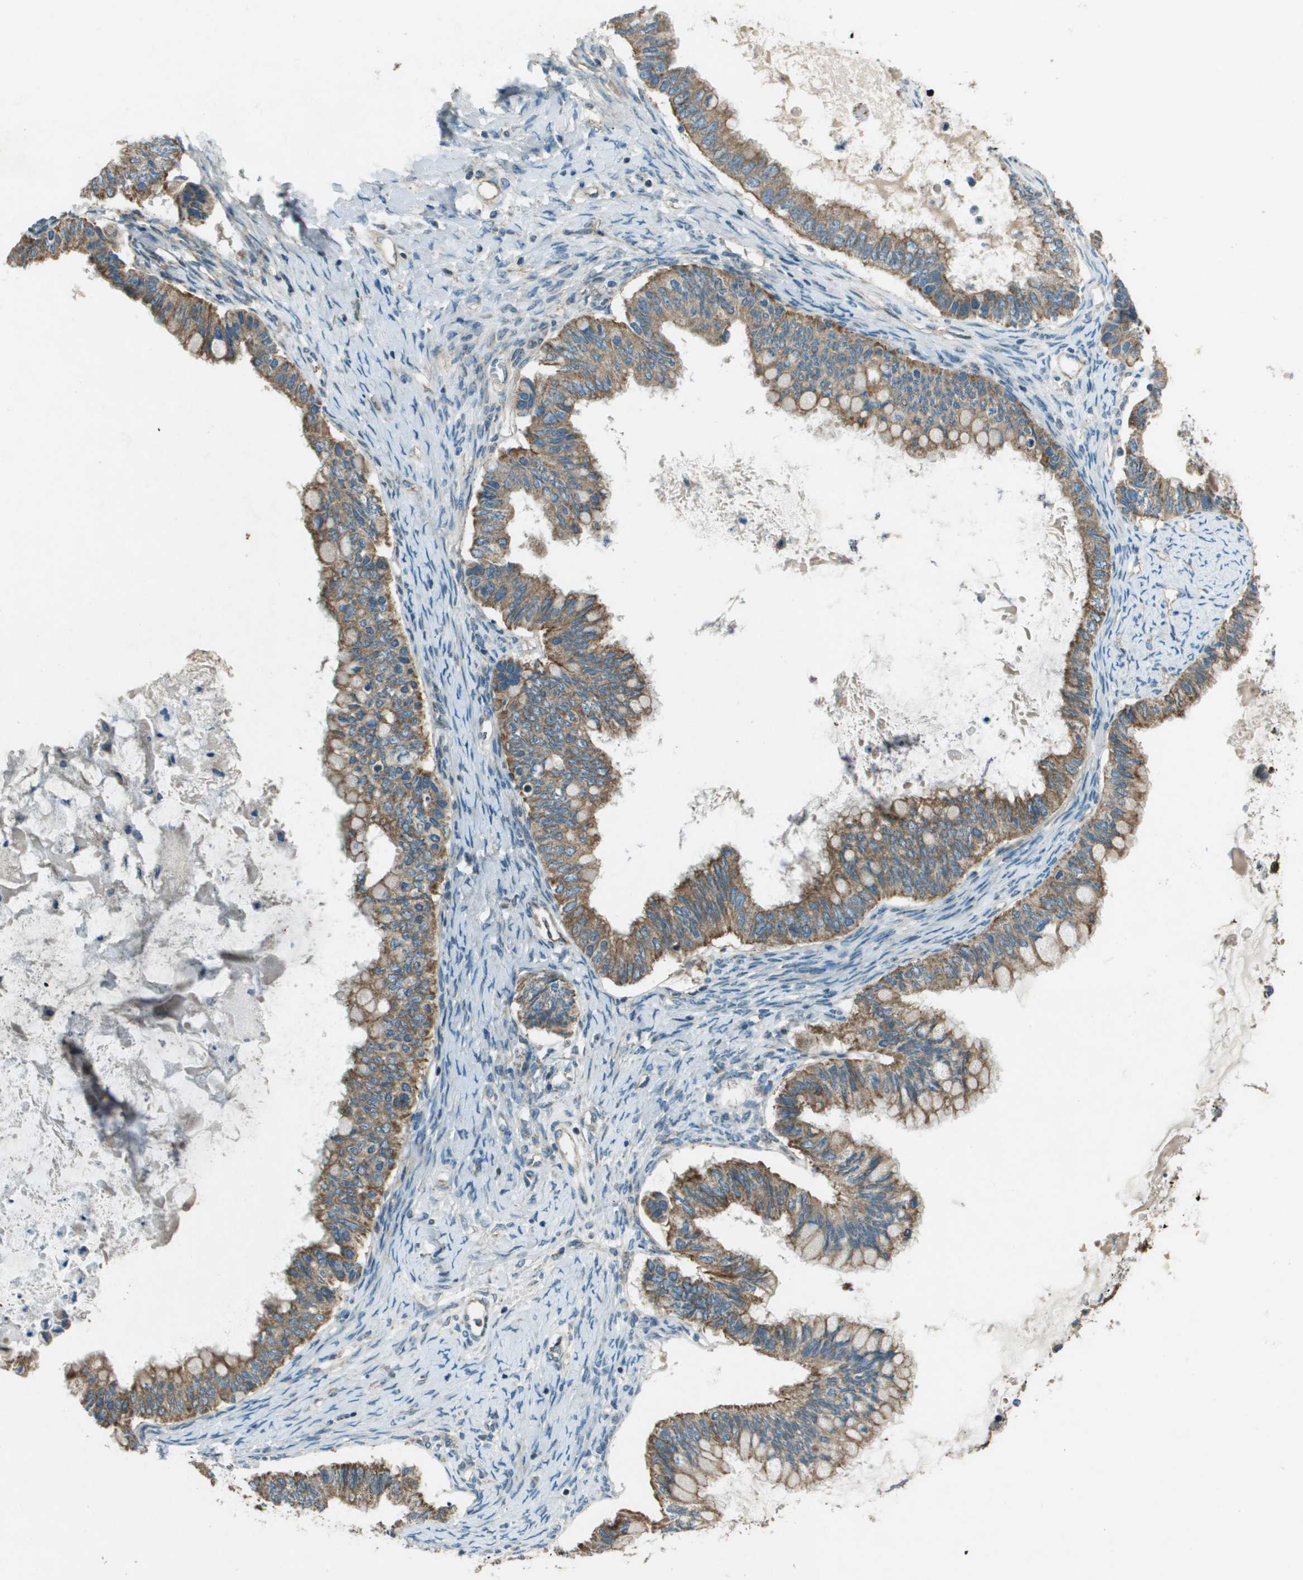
{"staining": {"intensity": "moderate", "quantity": ">75%", "location": "cytoplasmic/membranous"}, "tissue": "ovarian cancer", "cell_type": "Tumor cells", "image_type": "cancer", "snomed": [{"axis": "morphology", "description": "Cystadenocarcinoma, mucinous, NOS"}, {"axis": "topography", "description": "Ovary"}], "caption": "Immunohistochemistry (DAB) staining of human ovarian mucinous cystadenocarcinoma exhibits moderate cytoplasmic/membranous protein expression in approximately >75% of tumor cells.", "gene": "MIGA1", "patient": {"sex": "female", "age": 80}}